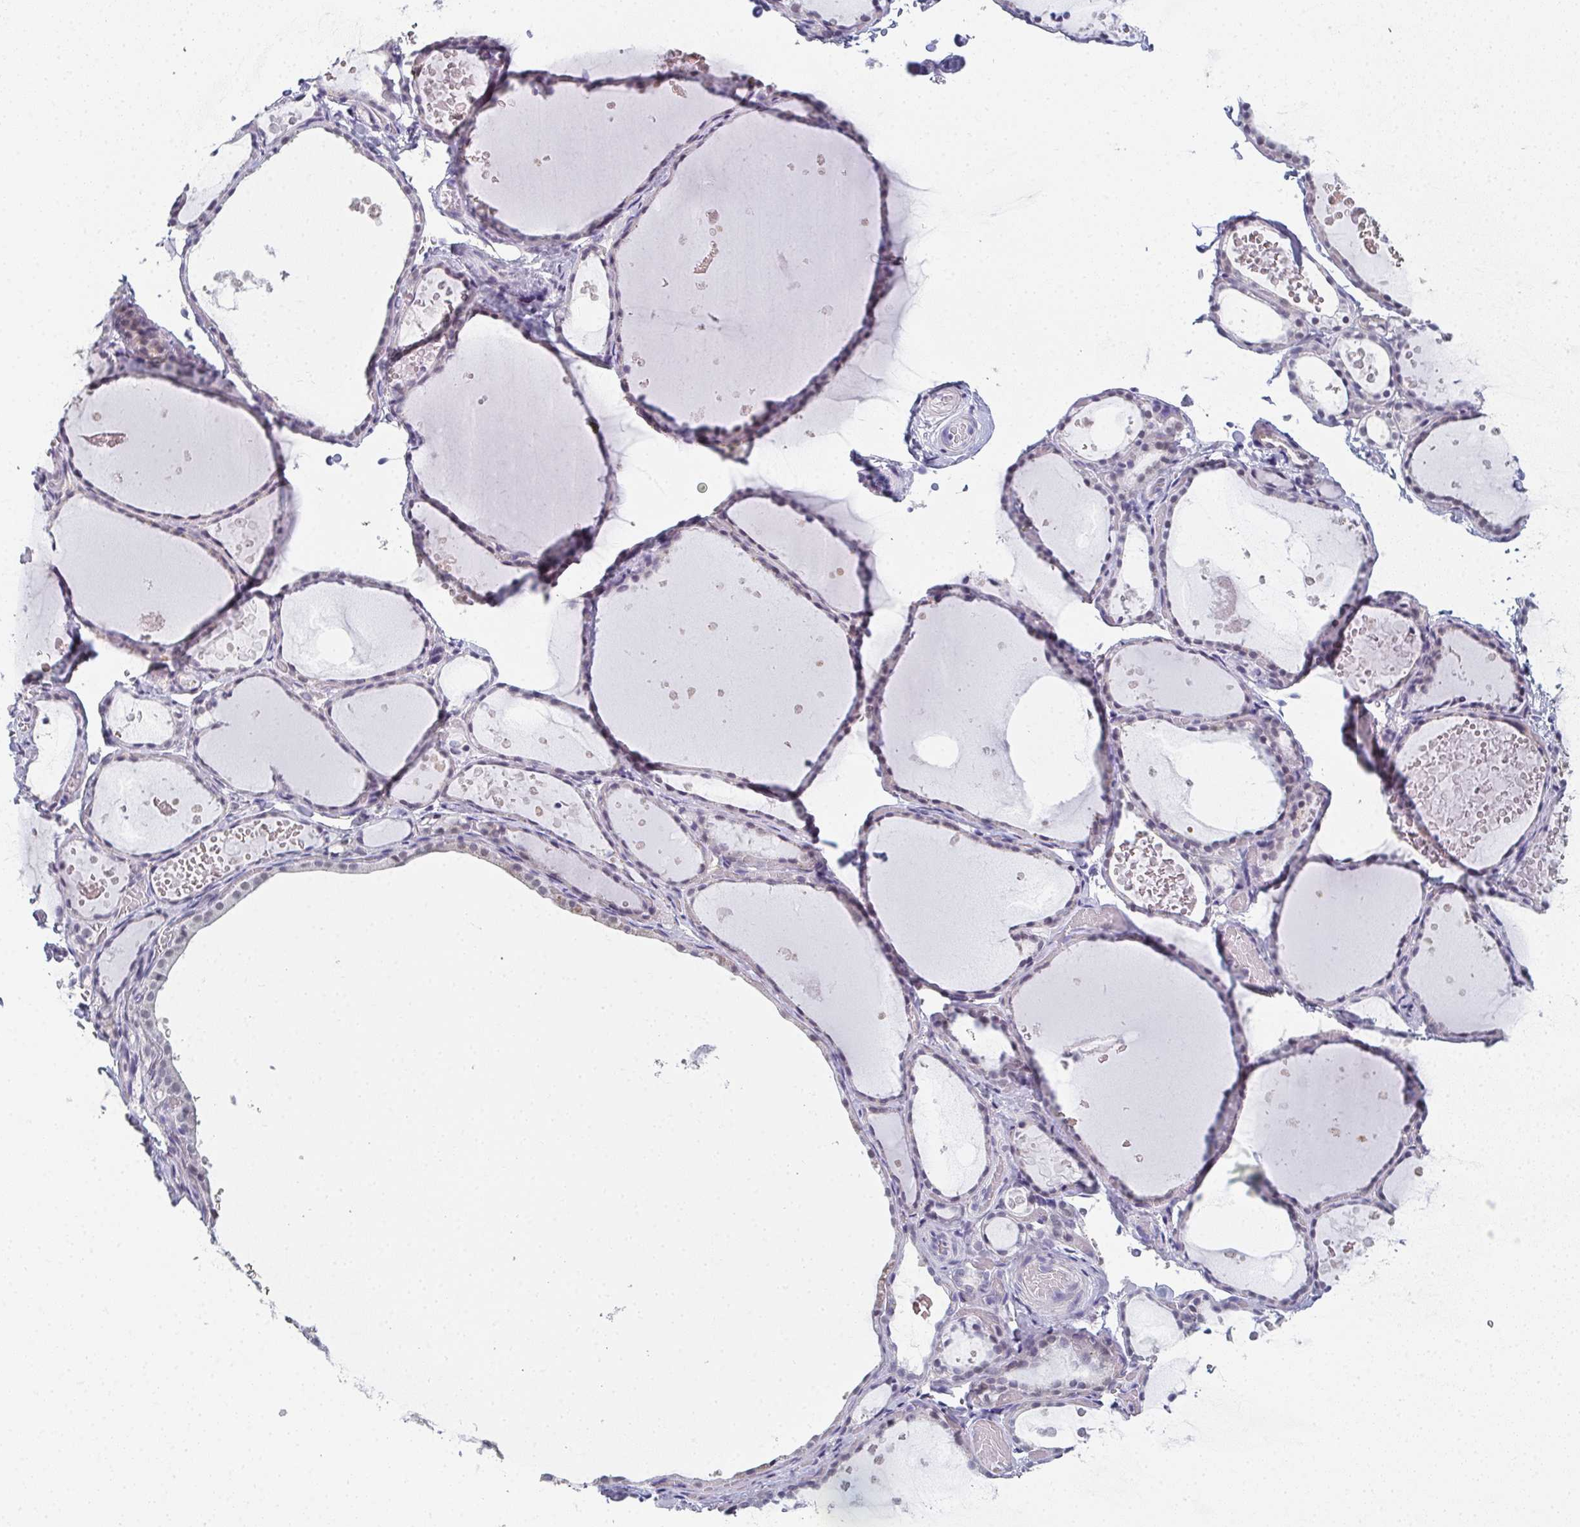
{"staining": {"intensity": "negative", "quantity": "none", "location": "none"}, "tissue": "thyroid gland", "cell_type": "Glandular cells", "image_type": "normal", "snomed": [{"axis": "morphology", "description": "Normal tissue, NOS"}, {"axis": "topography", "description": "Thyroid gland"}], "caption": "There is no significant expression in glandular cells of thyroid gland. Brightfield microscopy of immunohistochemistry (IHC) stained with DAB (brown) and hematoxylin (blue), captured at high magnification.", "gene": "PYCR3", "patient": {"sex": "female", "age": 56}}